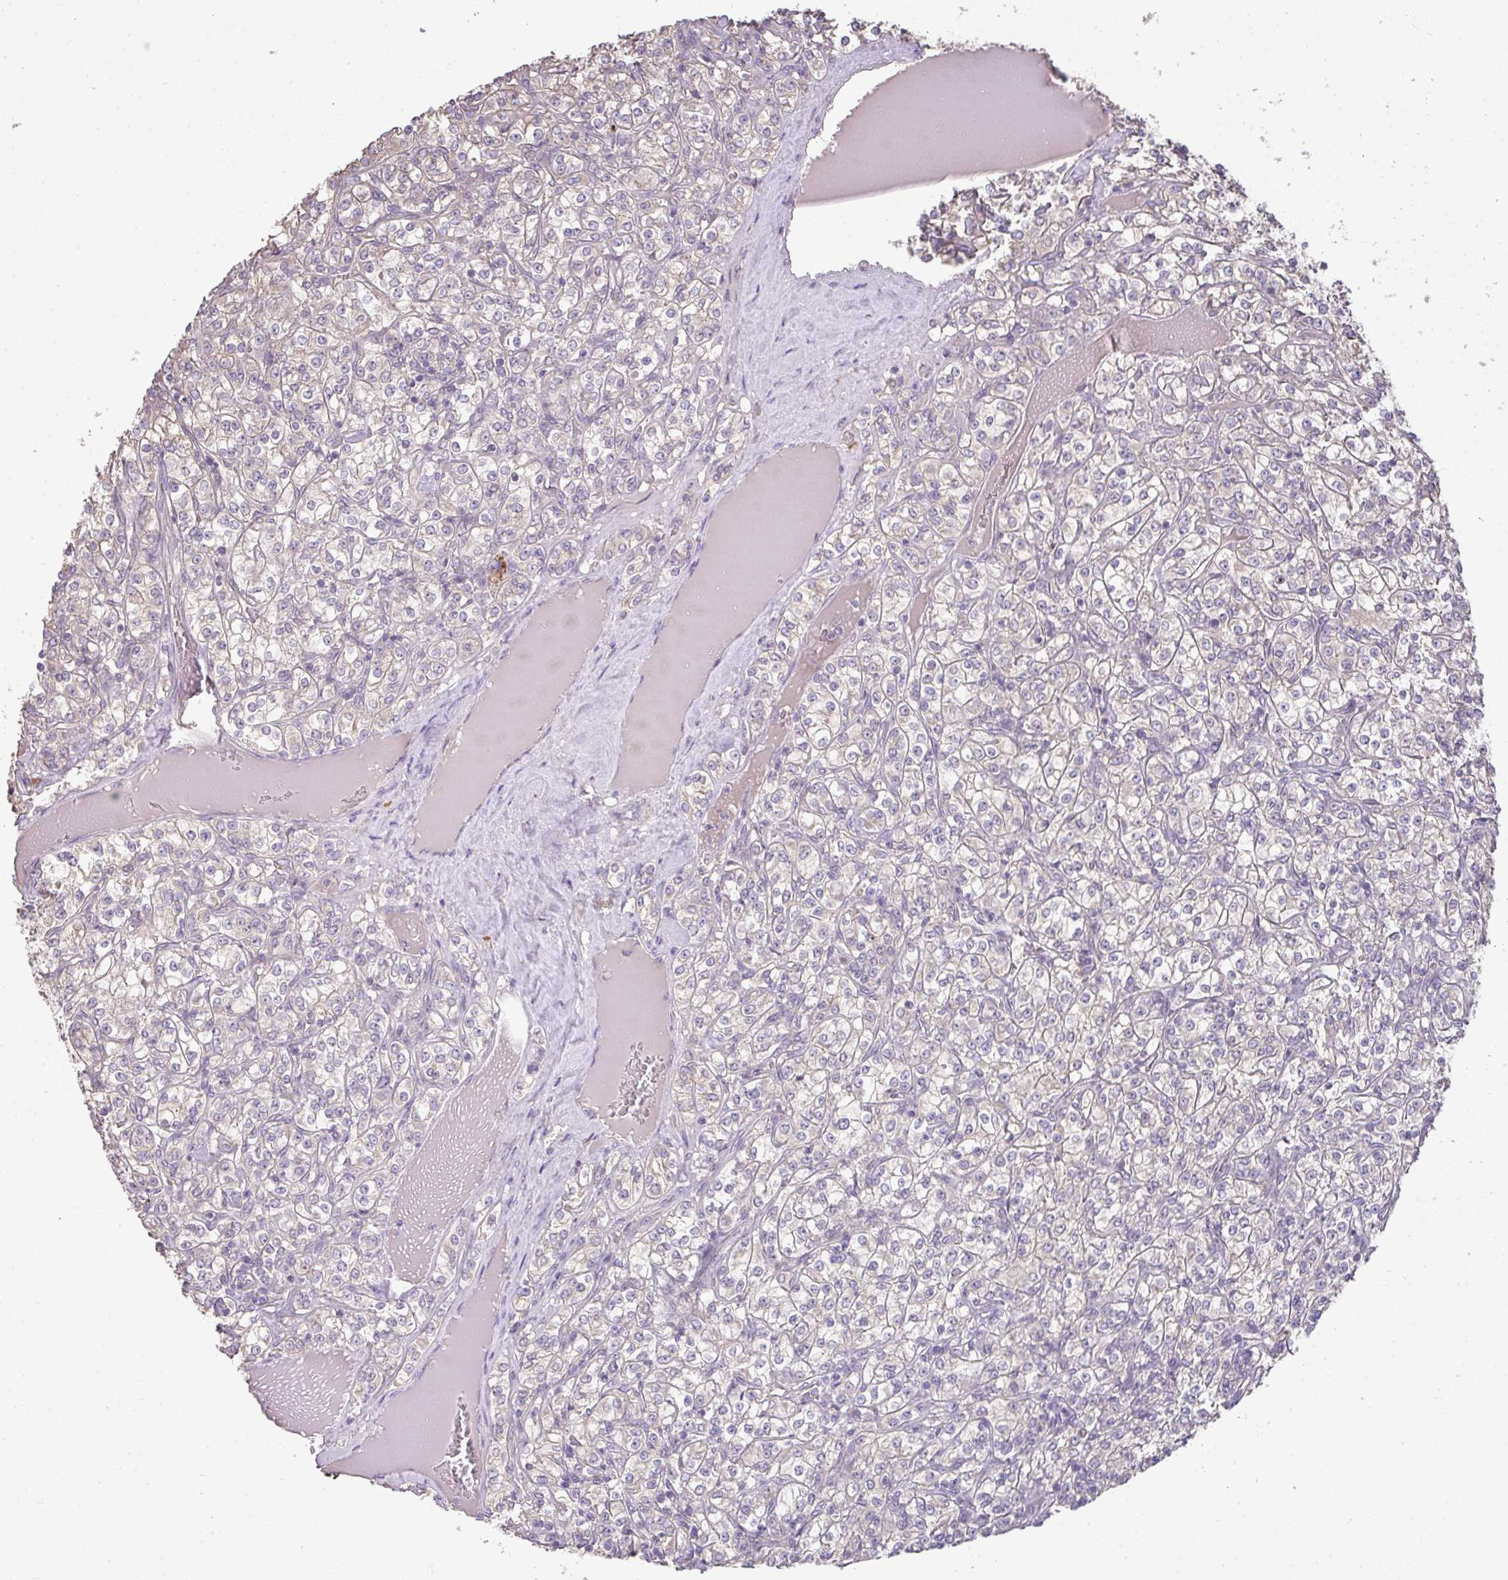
{"staining": {"intensity": "negative", "quantity": "none", "location": "none"}, "tissue": "renal cancer", "cell_type": "Tumor cells", "image_type": "cancer", "snomed": [{"axis": "morphology", "description": "Adenocarcinoma, NOS"}, {"axis": "topography", "description": "Kidney"}], "caption": "DAB immunohistochemical staining of adenocarcinoma (renal) reveals no significant expression in tumor cells.", "gene": "BRINP3", "patient": {"sex": "male", "age": 77}}